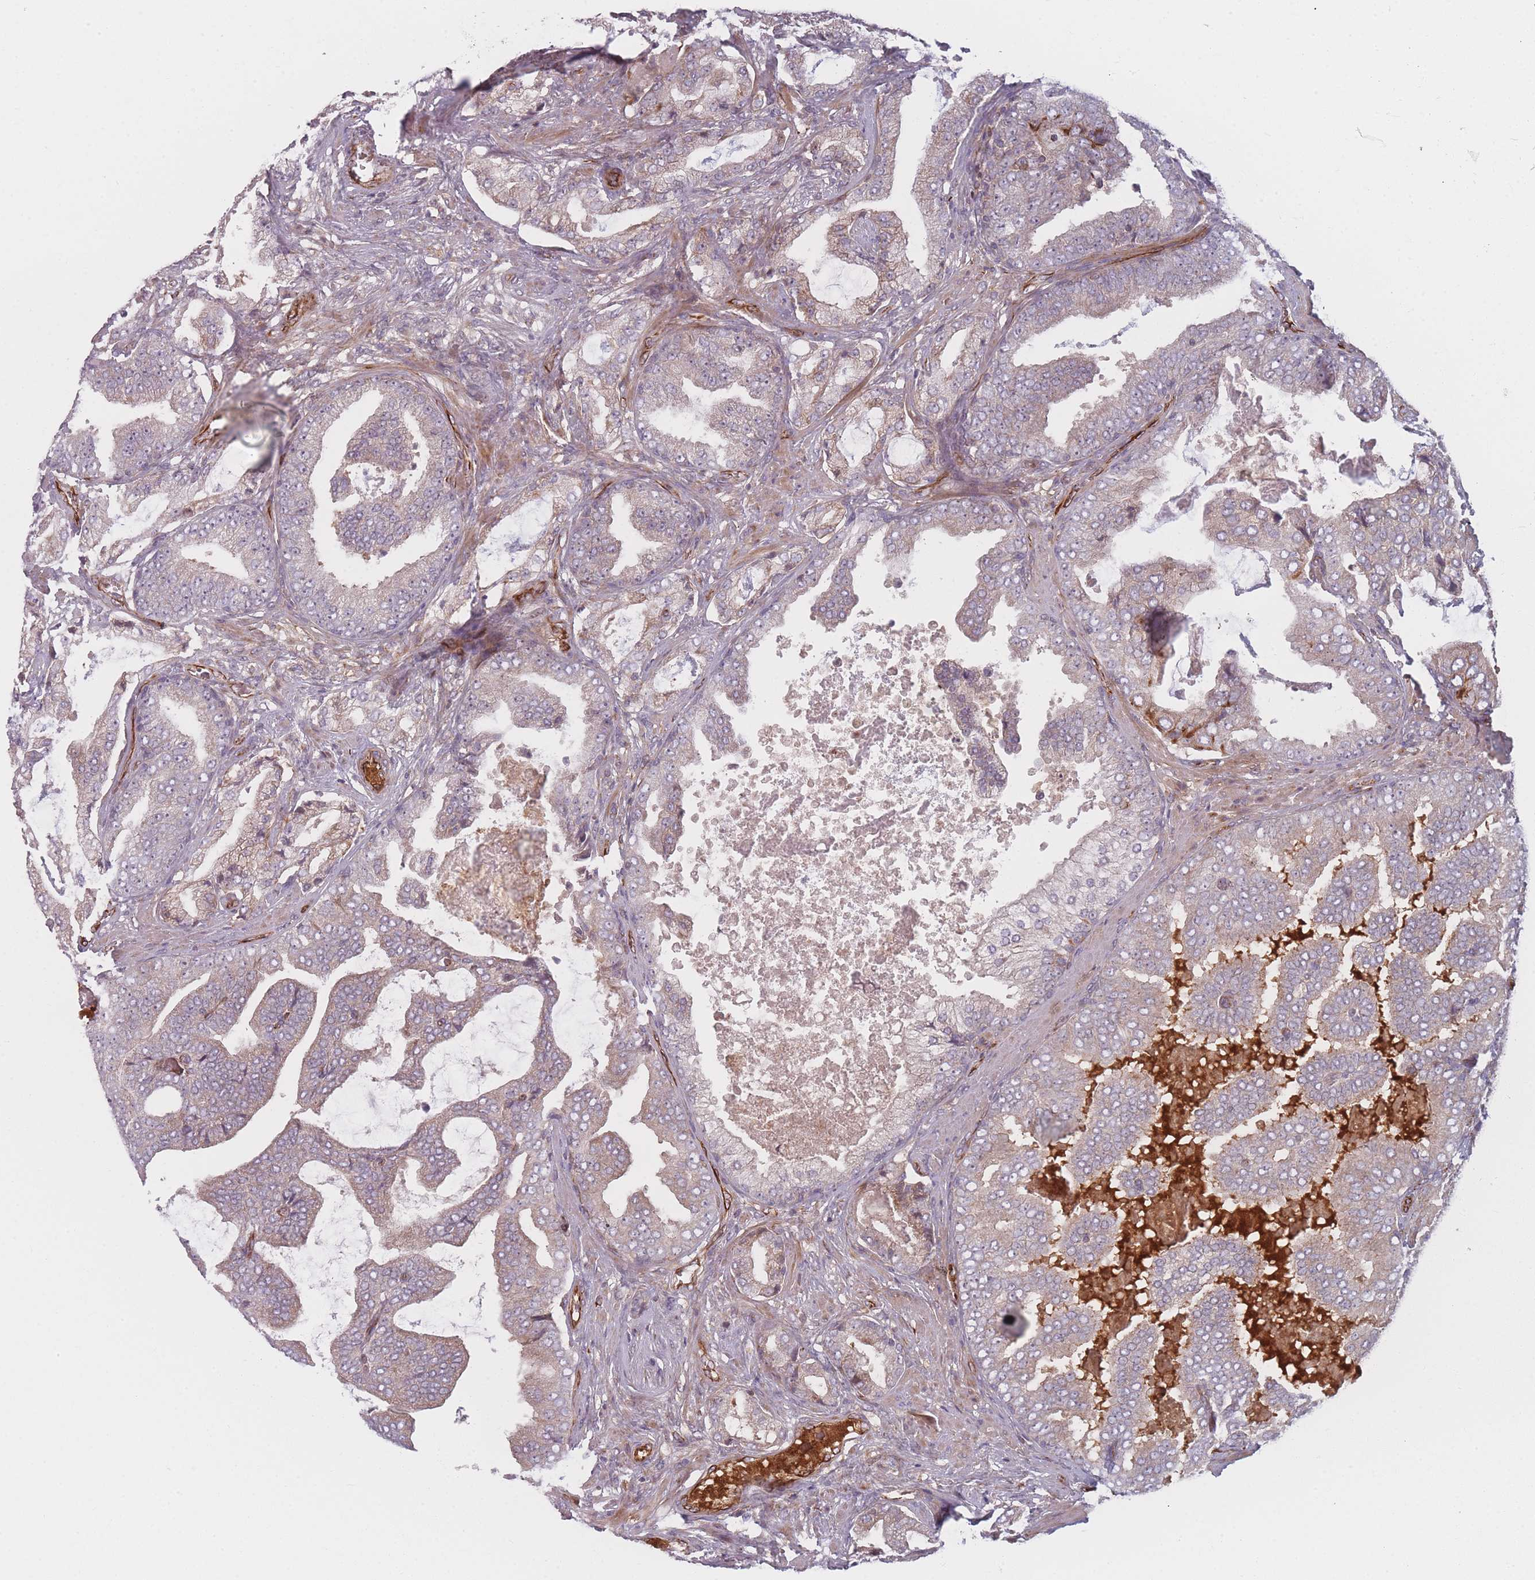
{"staining": {"intensity": "negative", "quantity": "none", "location": "none"}, "tissue": "prostate cancer", "cell_type": "Tumor cells", "image_type": "cancer", "snomed": [{"axis": "morphology", "description": "Adenocarcinoma, High grade"}, {"axis": "topography", "description": "Prostate"}], "caption": "This is a photomicrograph of IHC staining of adenocarcinoma (high-grade) (prostate), which shows no staining in tumor cells. (DAB (3,3'-diaminobenzidine) immunohistochemistry (IHC) with hematoxylin counter stain).", "gene": "EEF1AKMT2", "patient": {"sex": "male", "age": 68}}